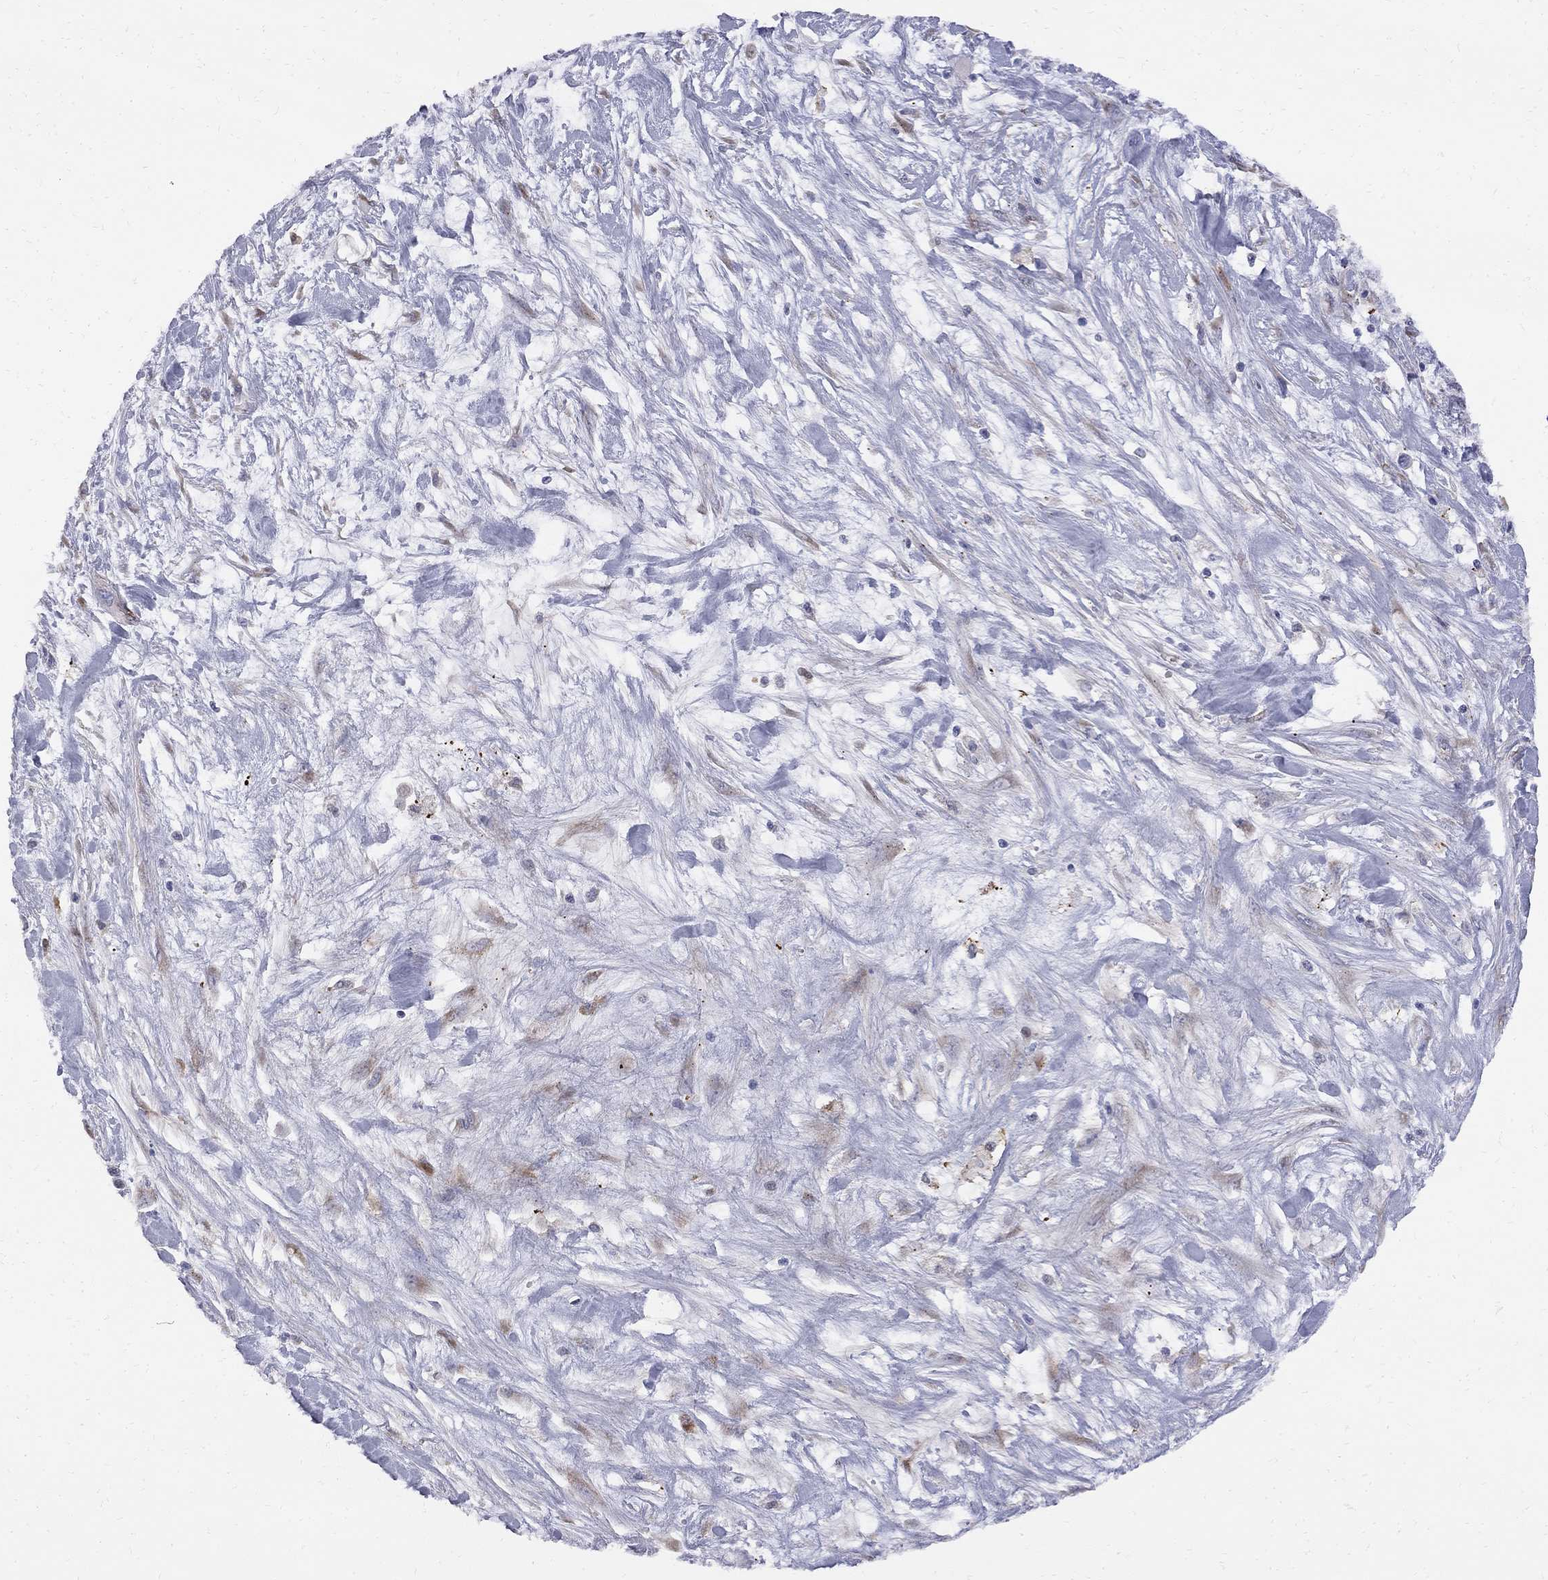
{"staining": {"intensity": "weak", "quantity": "<25%", "location": "cytoplasmic/membranous"}, "tissue": "pancreatic cancer", "cell_type": "Tumor cells", "image_type": "cancer", "snomed": [{"axis": "morphology", "description": "Adenocarcinoma, NOS"}, {"axis": "topography", "description": "Pancreas"}], "caption": "Immunohistochemistry micrograph of human pancreatic adenocarcinoma stained for a protein (brown), which shows no expression in tumor cells. The staining is performed using DAB (3,3'-diaminobenzidine) brown chromogen with nuclei counter-stained in using hematoxylin.", "gene": "MTHFR", "patient": {"sex": "male", "age": 50}}